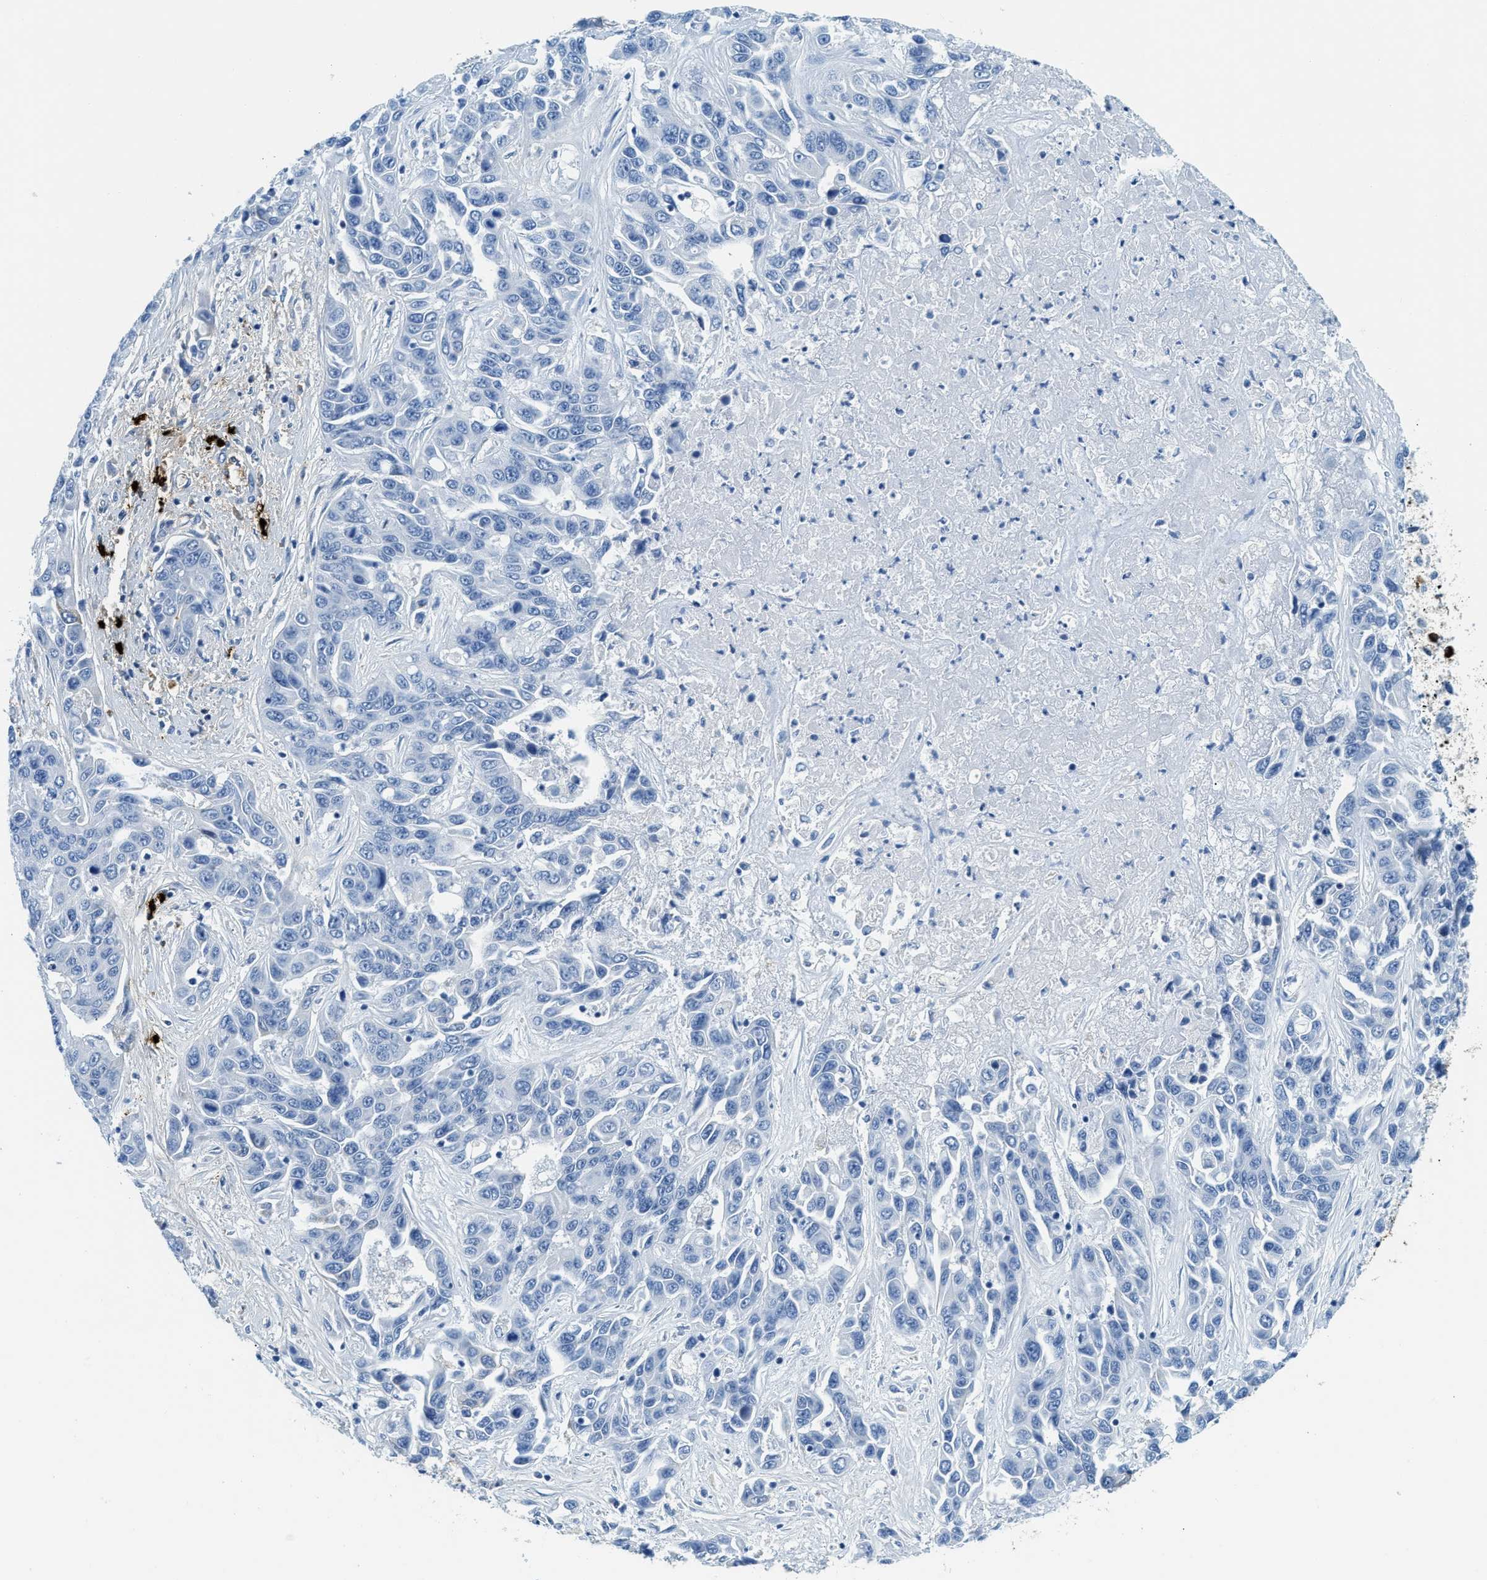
{"staining": {"intensity": "negative", "quantity": "none", "location": "none"}, "tissue": "liver cancer", "cell_type": "Tumor cells", "image_type": "cancer", "snomed": [{"axis": "morphology", "description": "Cholangiocarcinoma"}, {"axis": "topography", "description": "Liver"}], "caption": "Protein analysis of liver cancer (cholangiocarcinoma) displays no significant expression in tumor cells.", "gene": "TPSAB1", "patient": {"sex": "female", "age": 52}}